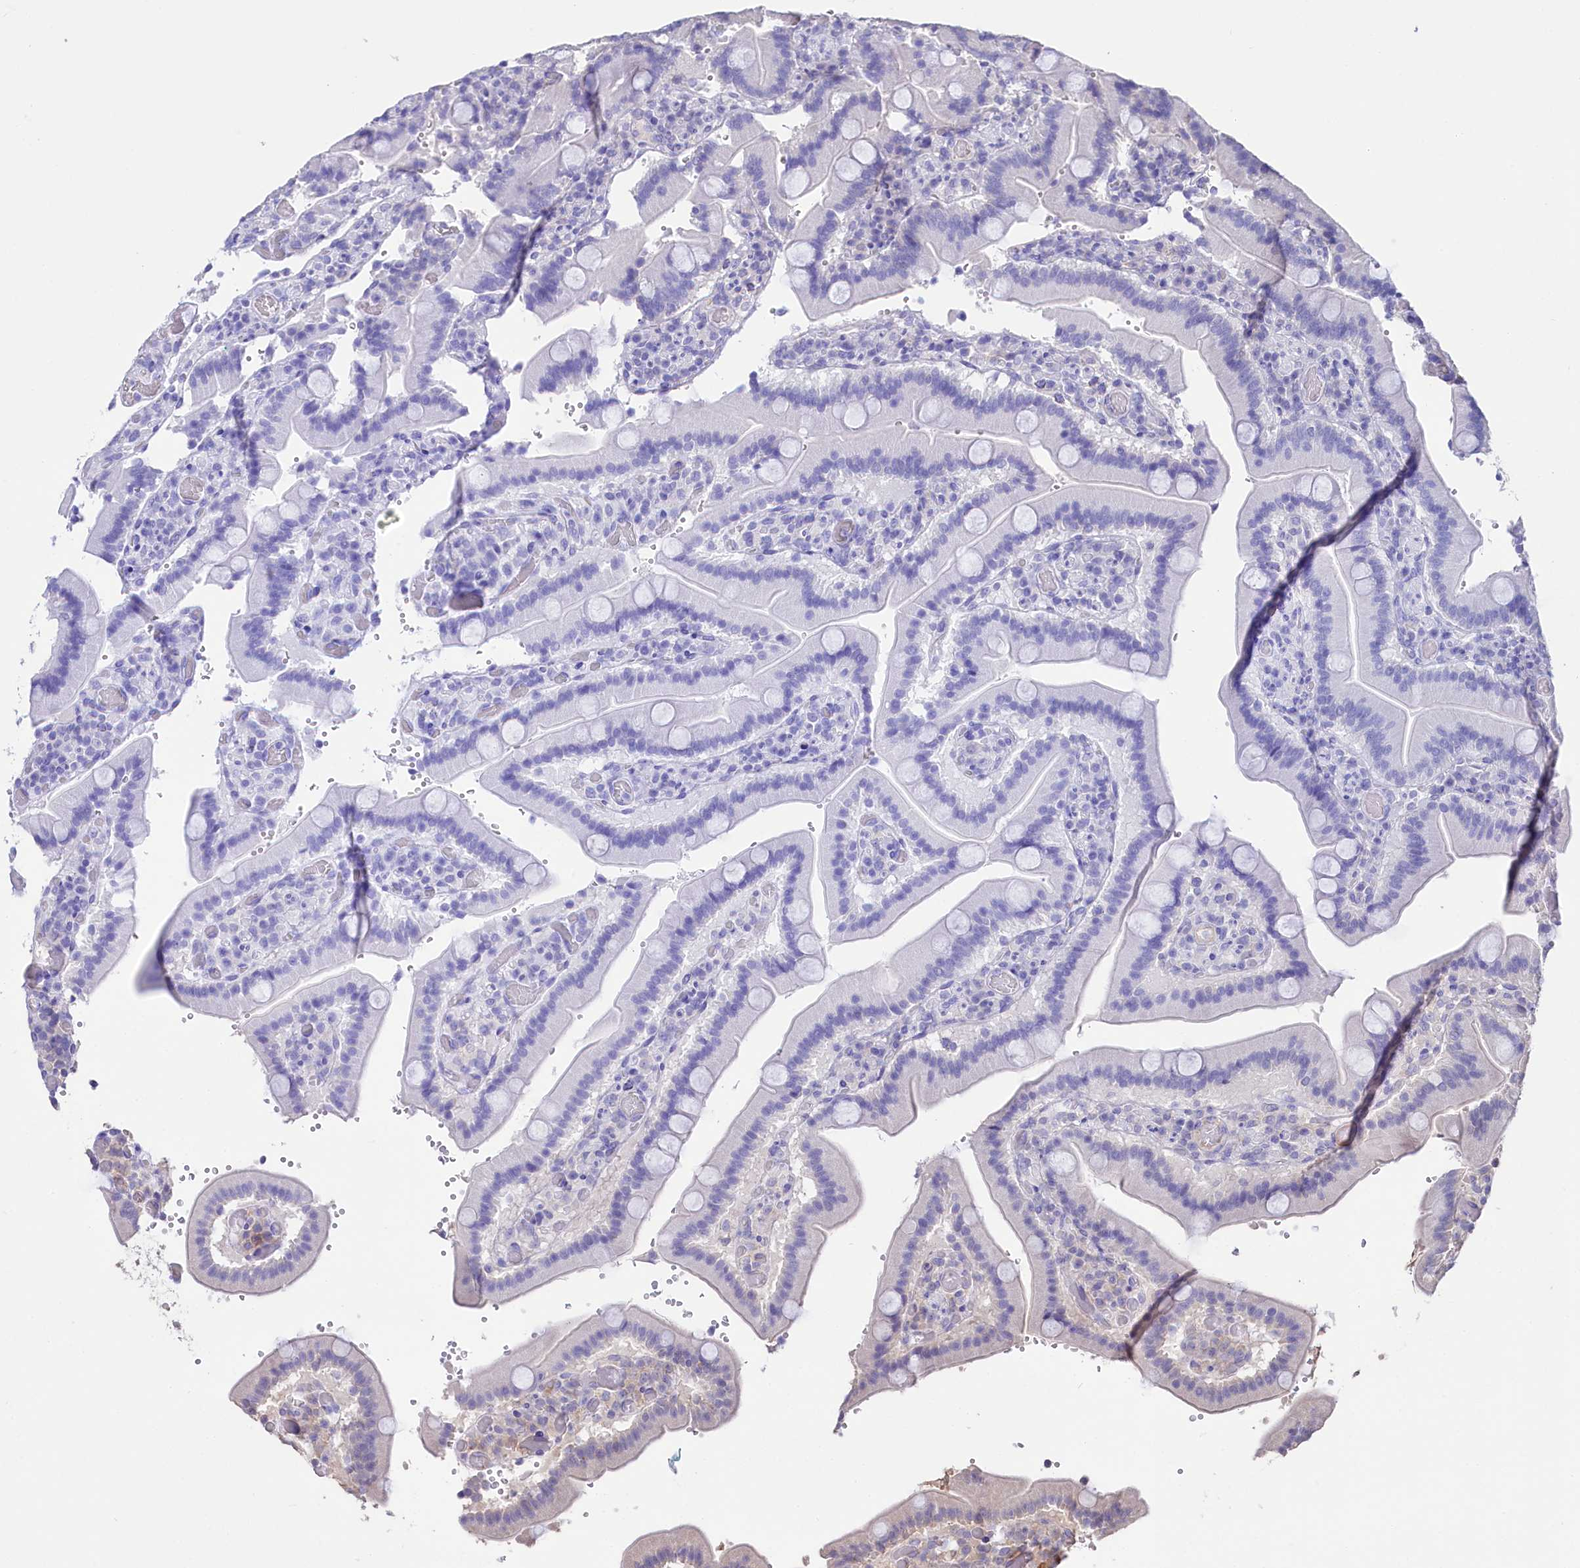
{"staining": {"intensity": "negative", "quantity": "none", "location": "none"}, "tissue": "duodenum", "cell_type": "Glandular cells", "image_type": "normal", "snomed": [{"axis": "morphology", "description": "Normal tissue, NOS"}, {"axis": "topography", "description": "Duodenum"}], "caption": "IHC image of normal duodenum stained for a protein (brown), which shows no positivity in glandular cells. The staining is performed using DAB (3,3'-diaminobenzidine) brown chromogen with nuclei counter-stained in using hematoxylin.", "gene": "RPUSD3", "patient": {"sex": "female", "age": 62}}